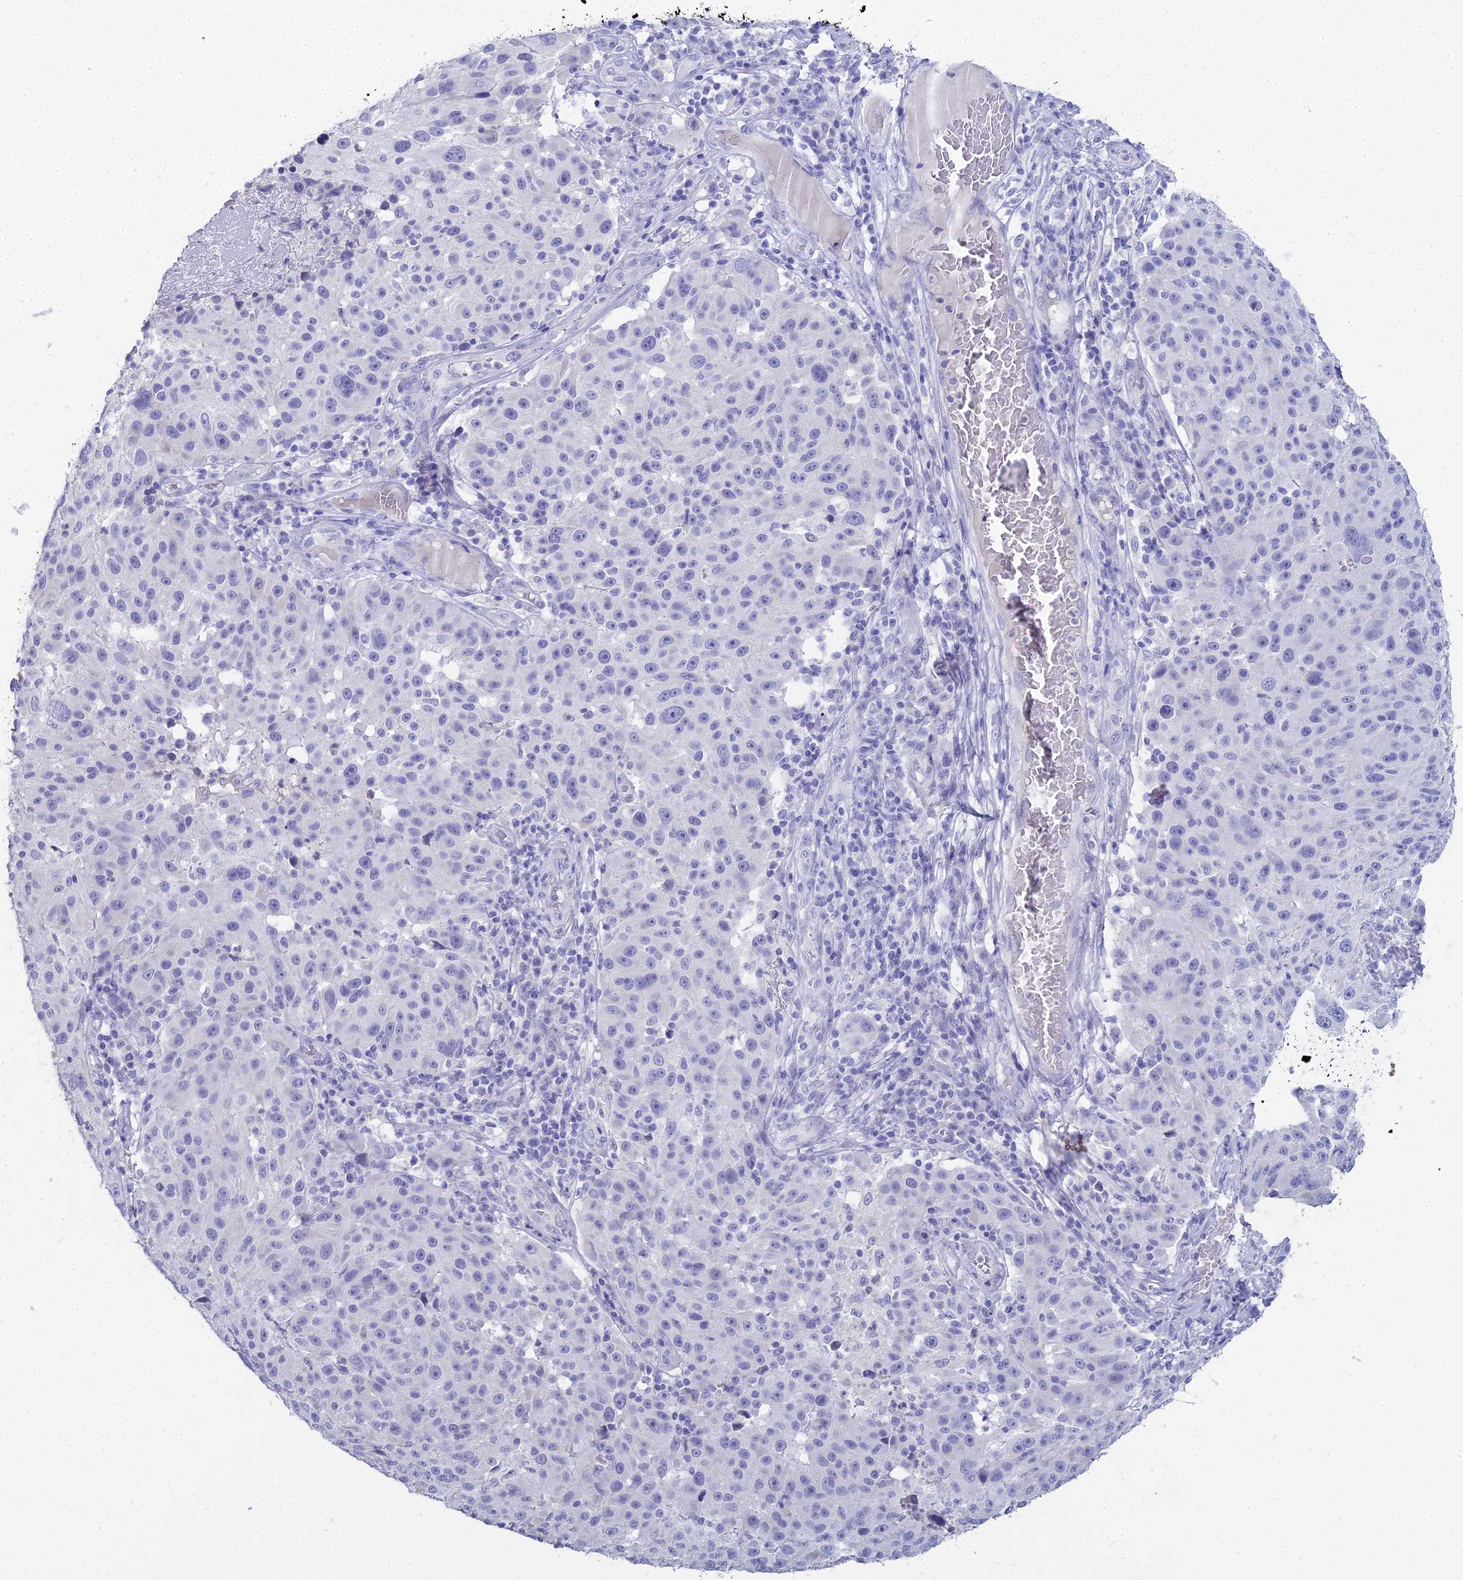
{"staining": {"intensity": "negative", "quantity": "none", "location": "none"}, "tissue": "melanoma", "cell_type": "Tumor cells", "image_type": "cancer", "snomed": [{"axis": "morphology", "description": "Malignant melanoma, NOS"}, {"axis": "topography", "description": "Skin"}], "caption": "An immunohistochemistry (IHC) photomicrograph of melanoma is shown. There is no staining in tumor cells of melanoma.", "gene": "S100A7", "patient": {"sex": "male", "age": 53}}